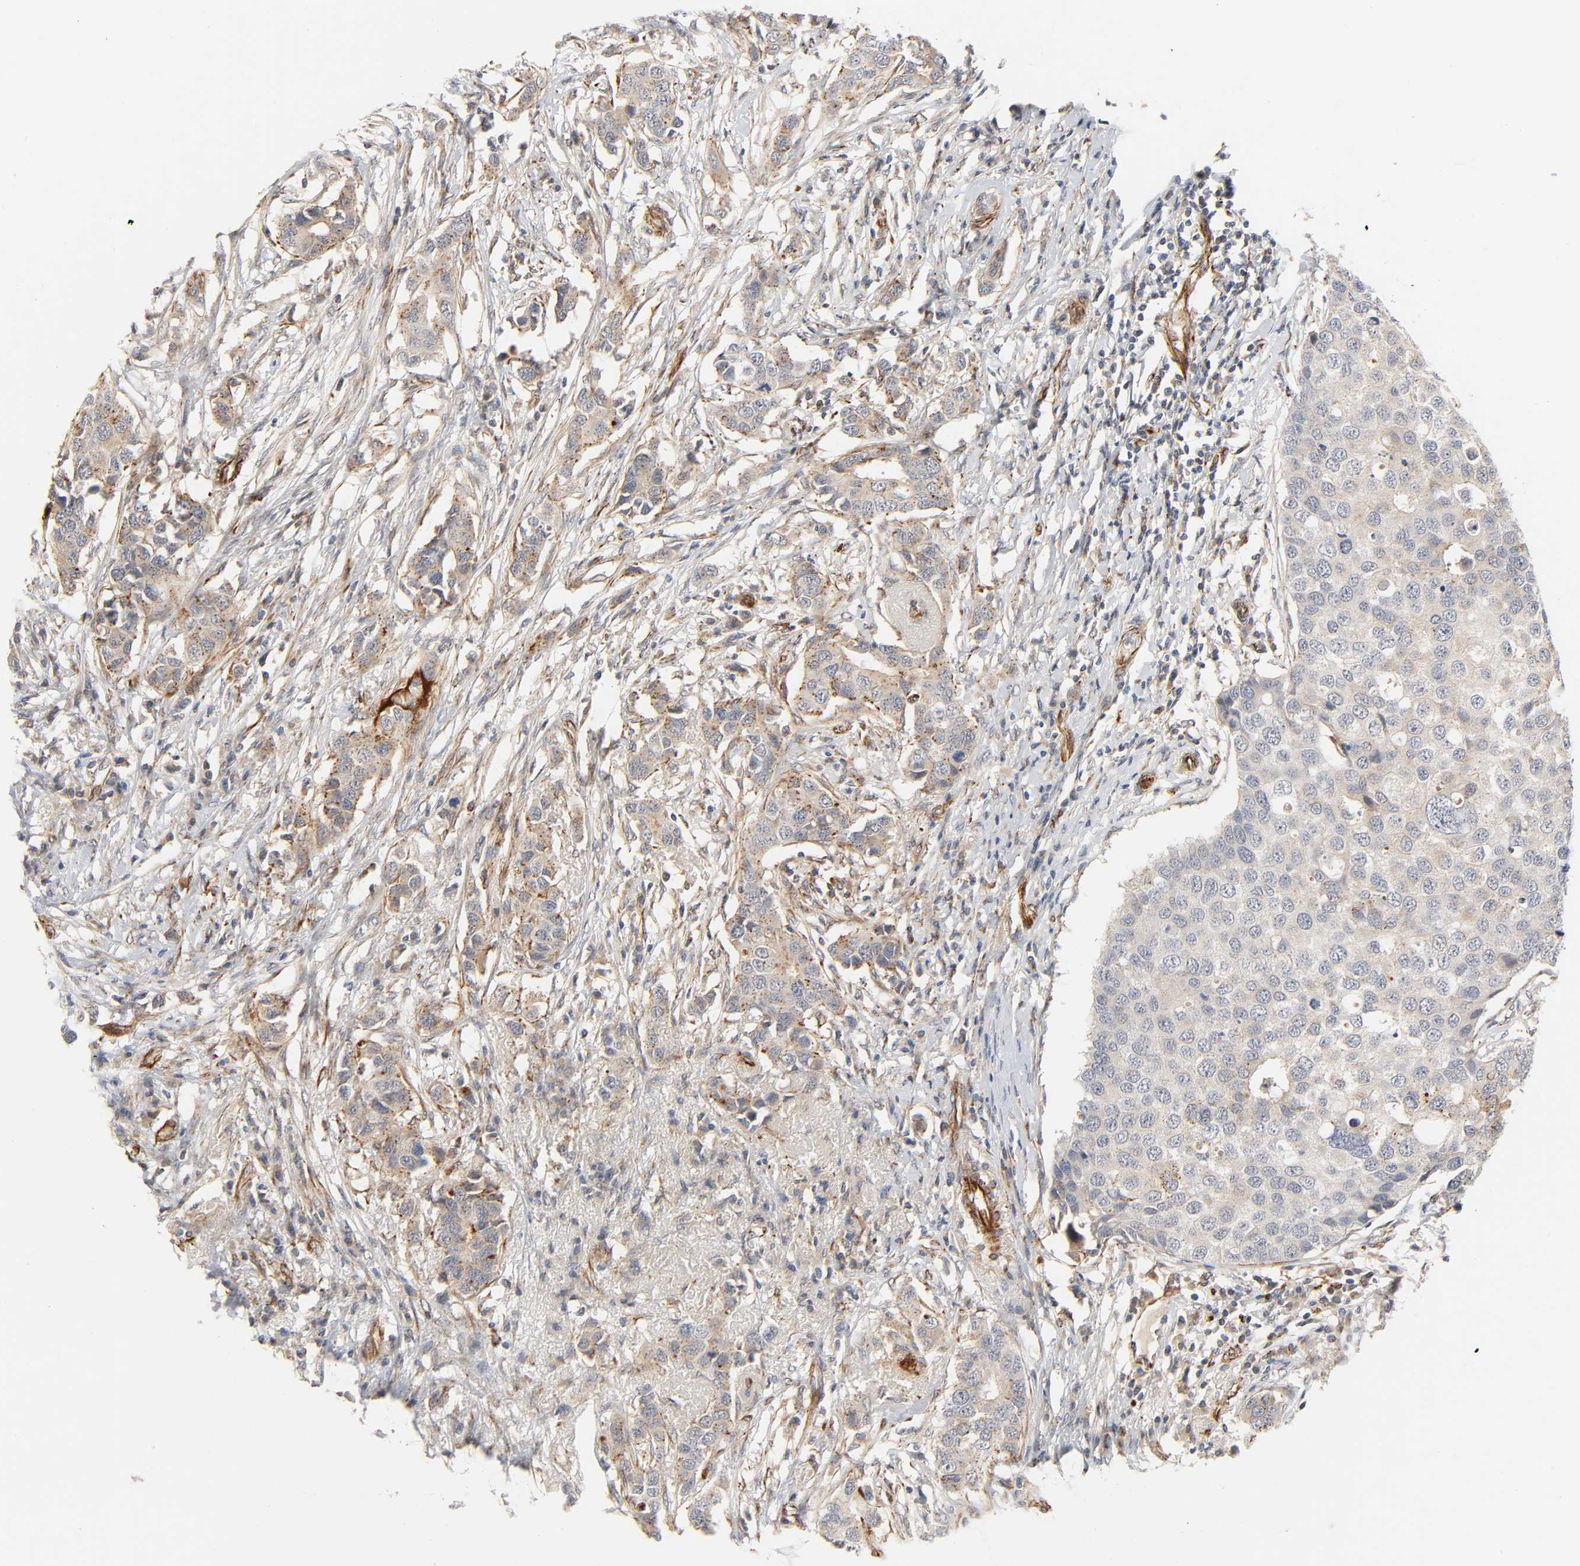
{"staining": {"intensity": "weak", "quantity": ">75%", "location": "cytoplasmic/membranous"}, "tissue": "breast cancer", "cell_type": "Tumor cells", "image_type": "cancer", "snomed": [{"axis": "morphology", "description": "Duct carcinoma"}, {"axis": "topography", "description": "Breast"}], "caption": "High-magnification brightfield microscopy of invasive ductal carcinoma (breast) stained with DAB (3,3'-diaminobenzidine) (brown) and counterstained with hematoxylin (blue). tumor cells exhibit weak cytoplasmic/membranous positivity is seen in approximately>75% of cells.", "gene": "REEP6", "patient": {"sex": "female", "age": 50}}